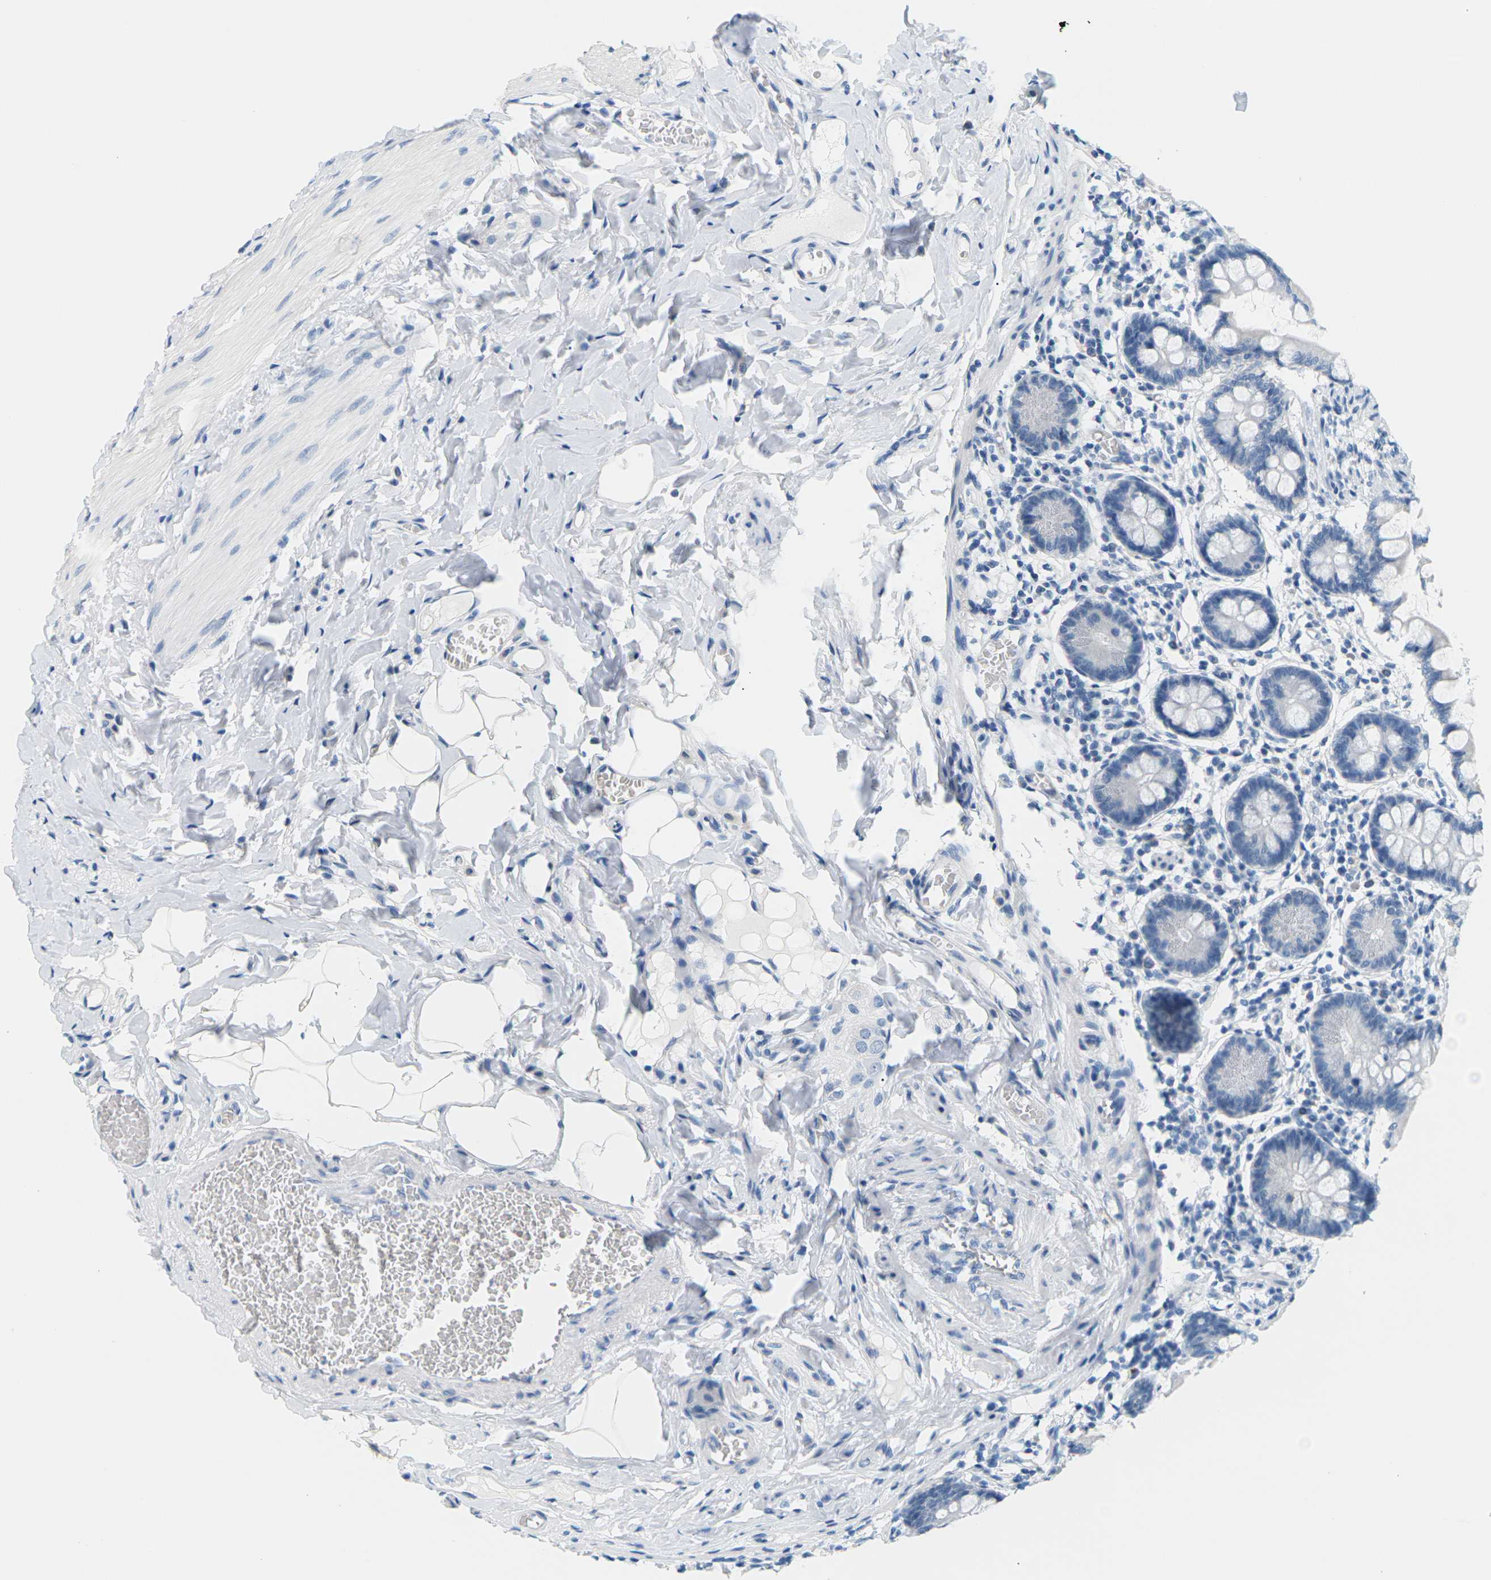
{"staining": {"intensity": "negative", "quantity": "none", "location": "none"}, "tissue": "small intestine", "cell_type": "Glandular cells", "image_type": "normal", "snomed": [{"axis": "morphology", "description": "Normal tissue, NOS"}, {"axis": "topography", "description": "Small intestine"}], "caption": "This is an IHC micrograph of unremarkable human small intestine. There is no expression in glandular cells.", "gene": "SLC12A1", "patient": {"sex": "male", "age": 41}}